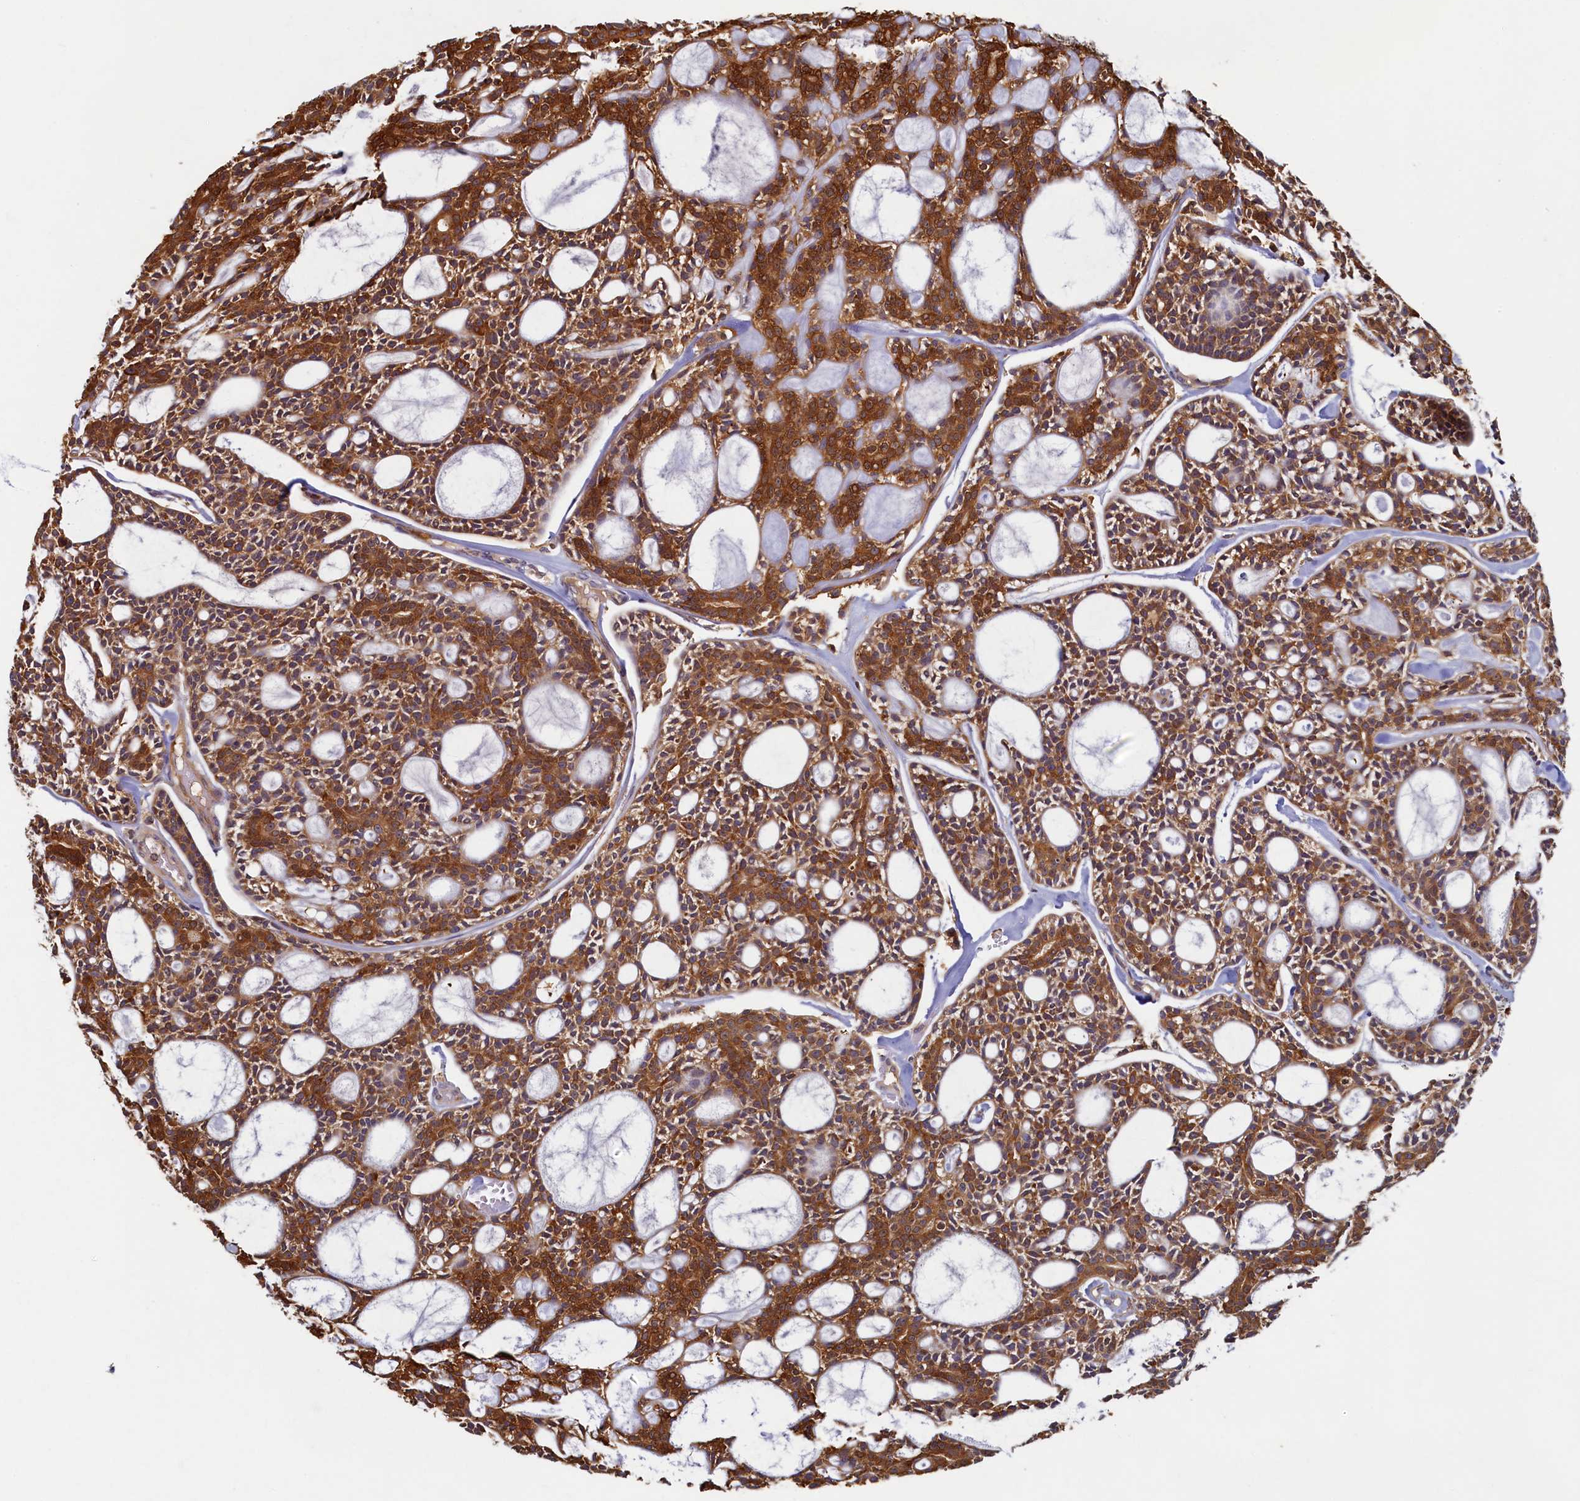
{"staining": {"intensity": "strong", "quantity": ">75%", "location": "cytoplasmic/membranous"}, "tissue": "head and neck cancer", "cell_type": "Tumor cells", "image_type": "cancer", "snomed": [{"axis": "morphology", "description": "Adenocarcinoma, NOS"}, {"axis": "topography", "description": "Salivary gland"}, {"axis": "topography", "description": "Head-Neck"}], "caption": "Immunohistochemical staining of human head and neck adenocarcinoma shows high levels of strong cytoplasmic/membranous protein staining in approximately >75% of tumor cells. The staining is performed using DAB brown chromogen to label protein expression. The nuclei are counter-stained blue using hematoxylin.", "gene": "TIMM8B", "patient": {"sex": "male", "age": 55}}